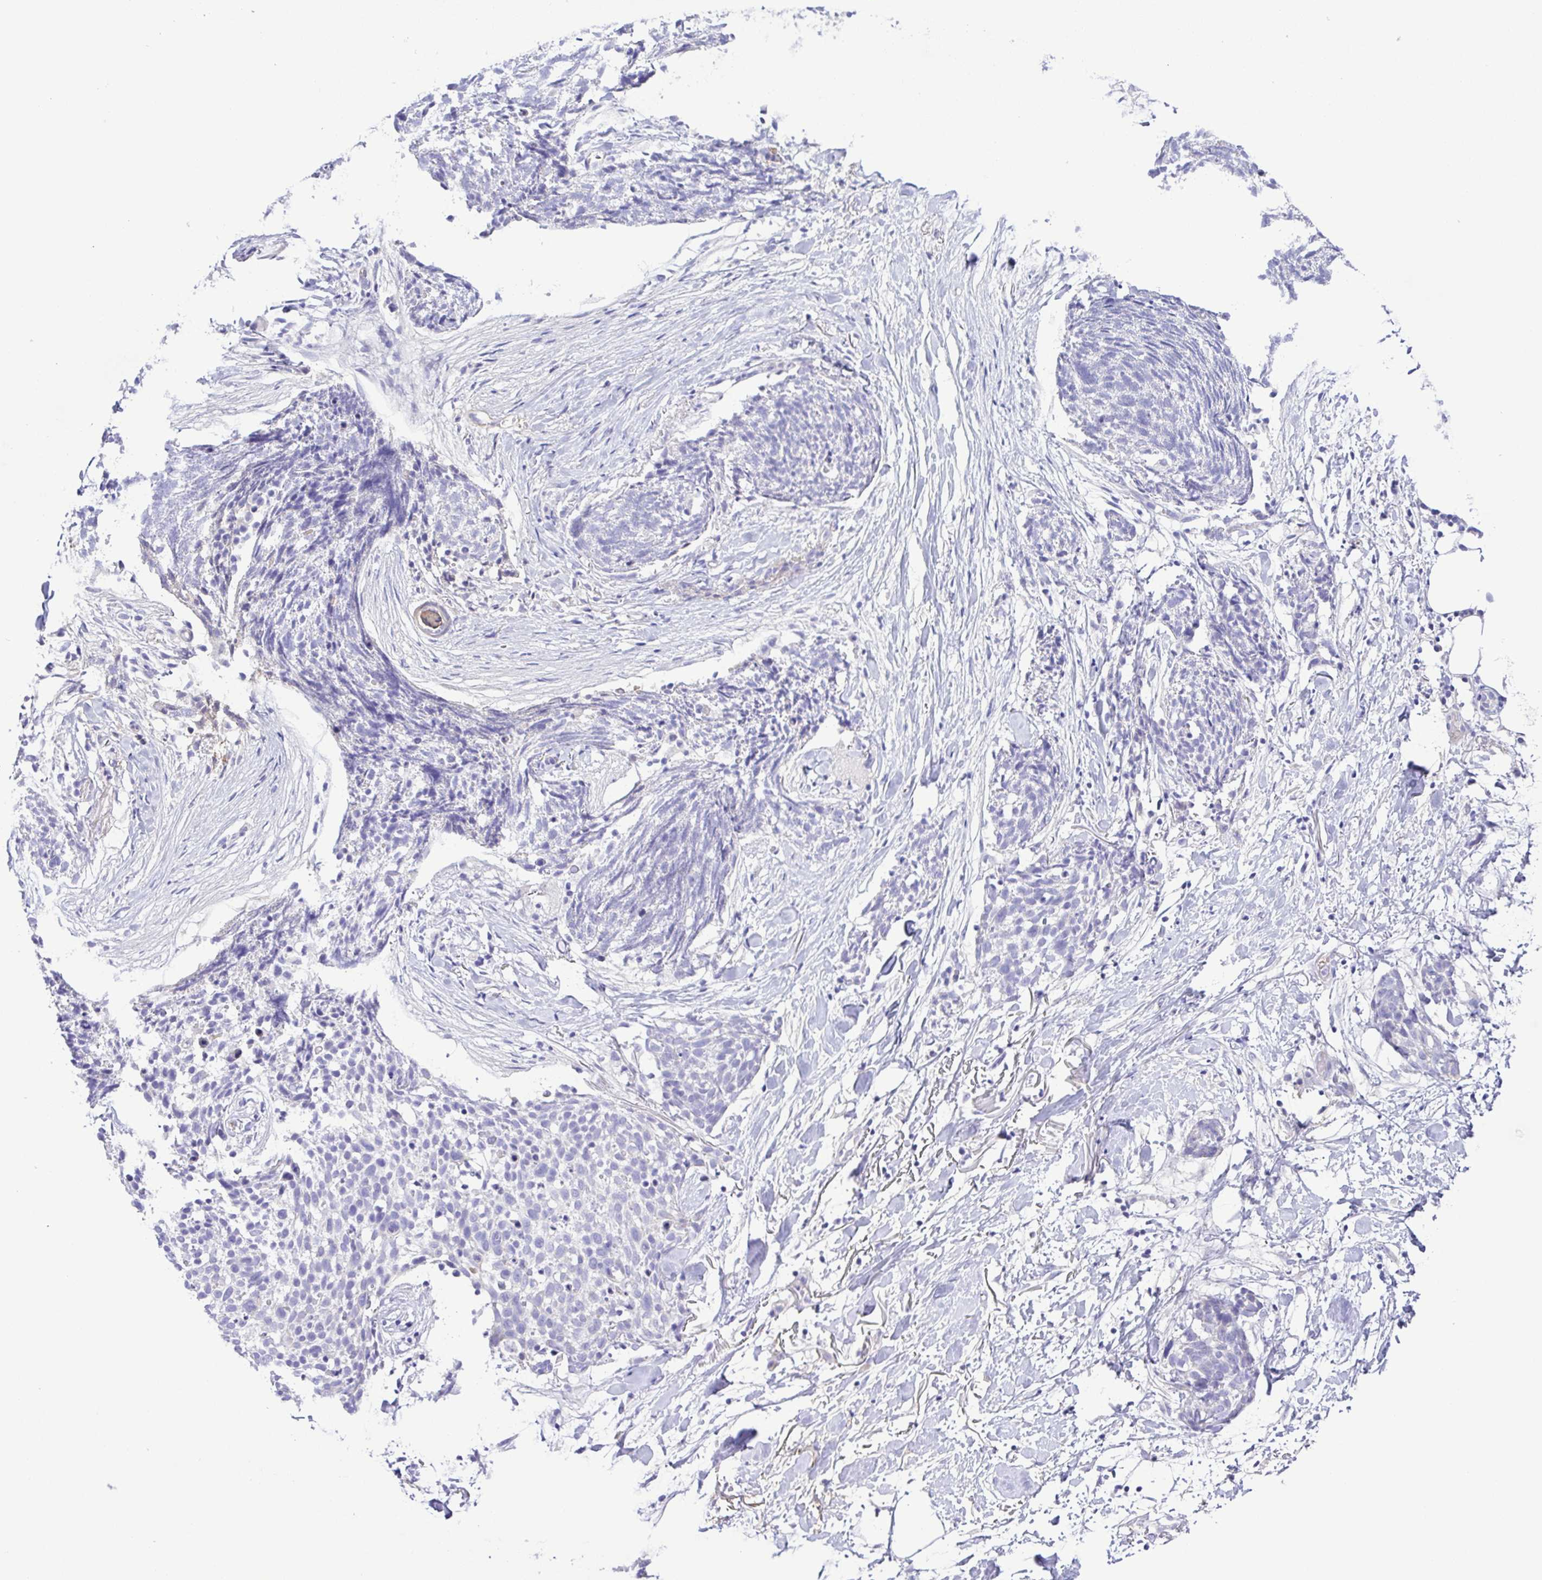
{"staining": {"intensity": "negative", "quantity": "none", "location": "none"}, "tissue": "skin cancer", "cell_type": "Tumor cells", "image_type": "cancer", "snomed": [{"axis": "morphology", "description": "Squamous cell carcinoma, NOS"}, {"axis": "topography", "description": "Skin"}, {"axis": "topography", "description": "Vulva"}], "caption": "This photomicrograph is of skin cancer (squamous cell carcinoma) stained with immunohistochemistry to label a protein in brown with the nuclei are counter-stained blue. There is no expression in tumor cells.", "gene": "GABBR2", "patient": {"sex": "female", "age": 75}}